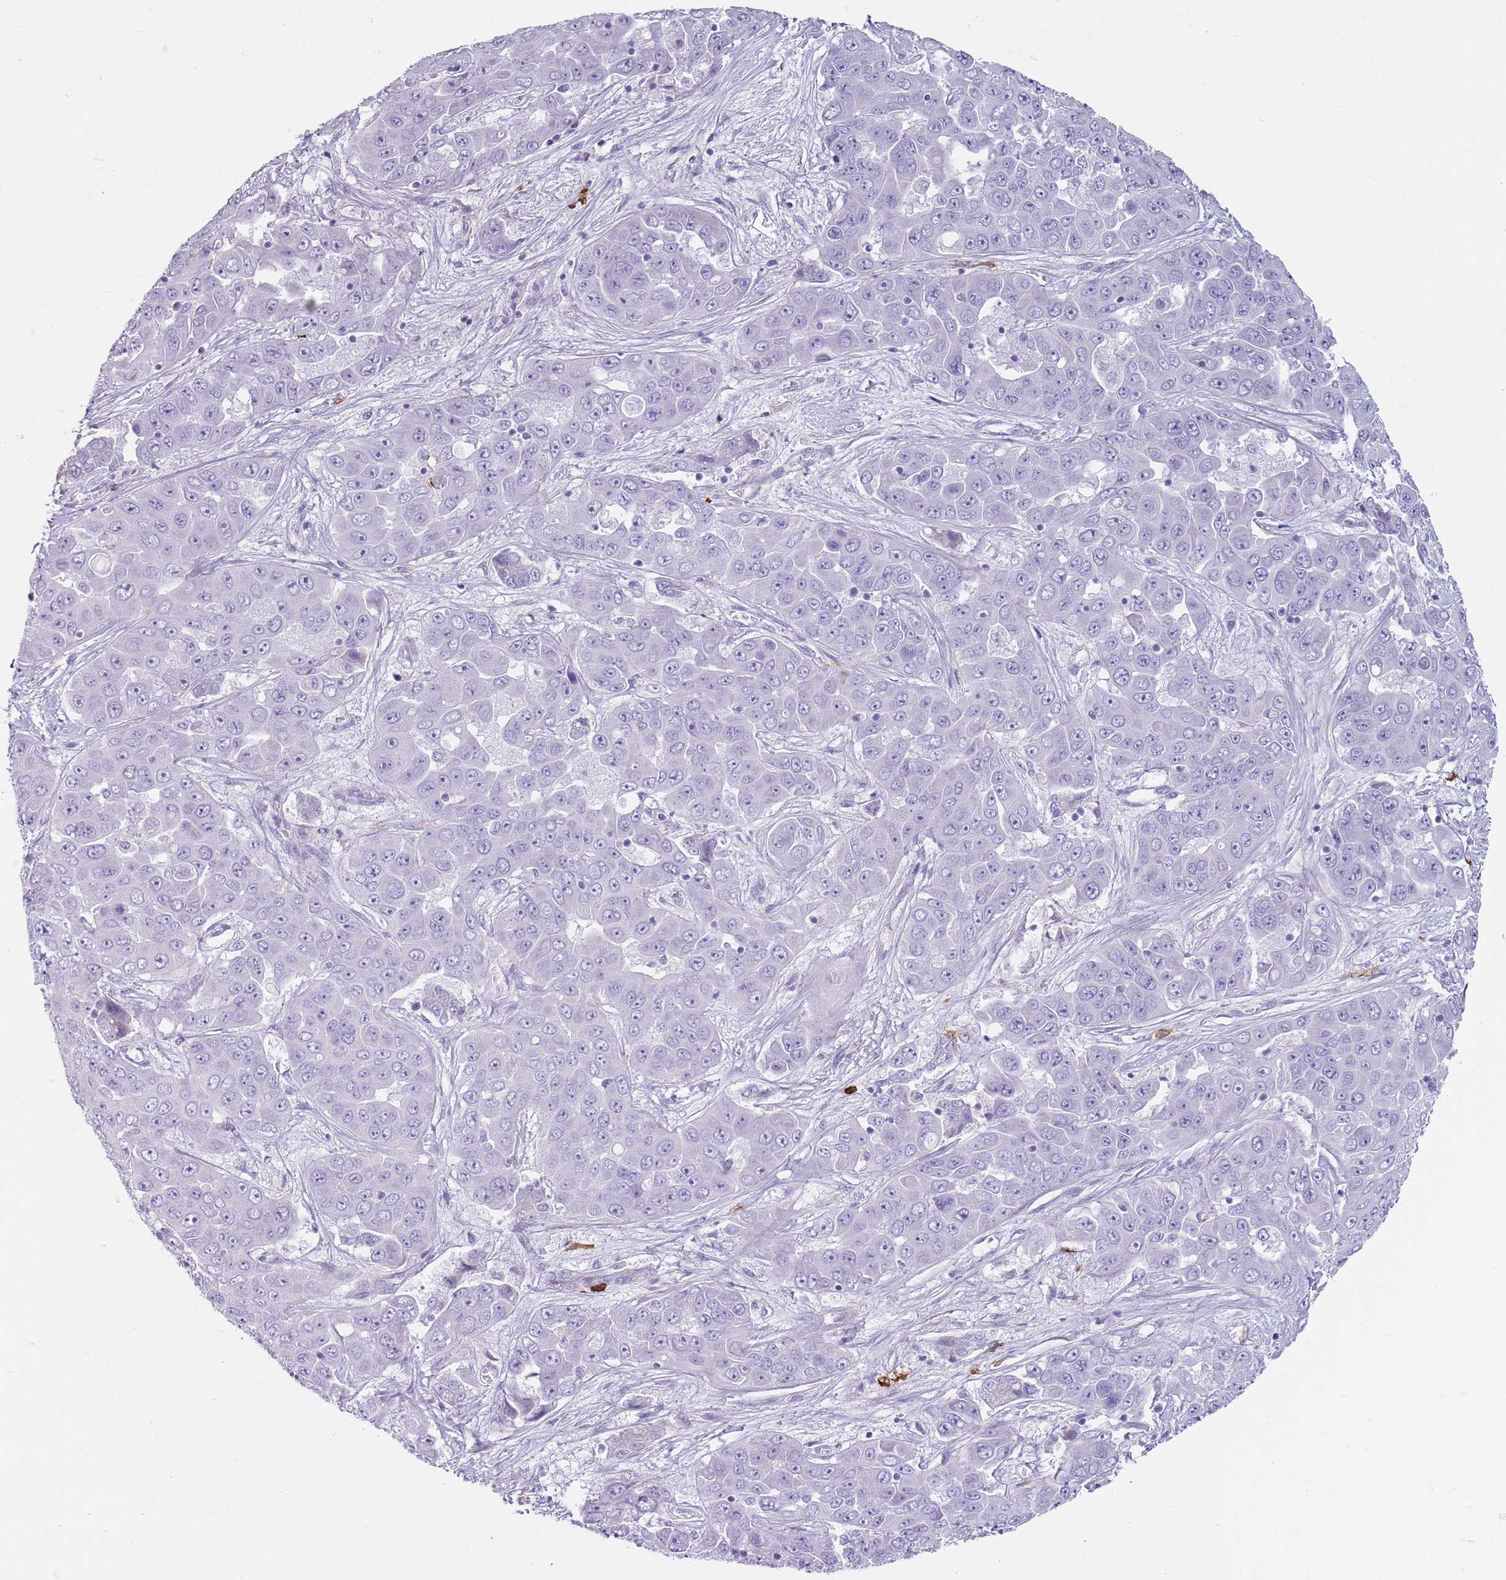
{"staining": {"intensity": "negative", "quantity": "none", "location": "none"}, "tissue": "liver cancer", "cell_type": "Tumor cells", "image_type": "cancer", "snomed": [{"axis": "morphology", "description": "Cholangiocarcinoma"}, {"axis": "topography", "description": "Liver"}], "caption": "DAB immunohistochemical staining of cholangiocarcinoma (liver) reveals no significant expression in tumor cells.", "gene": "CD177", "patient": {"sex": "female", "age": 52}}